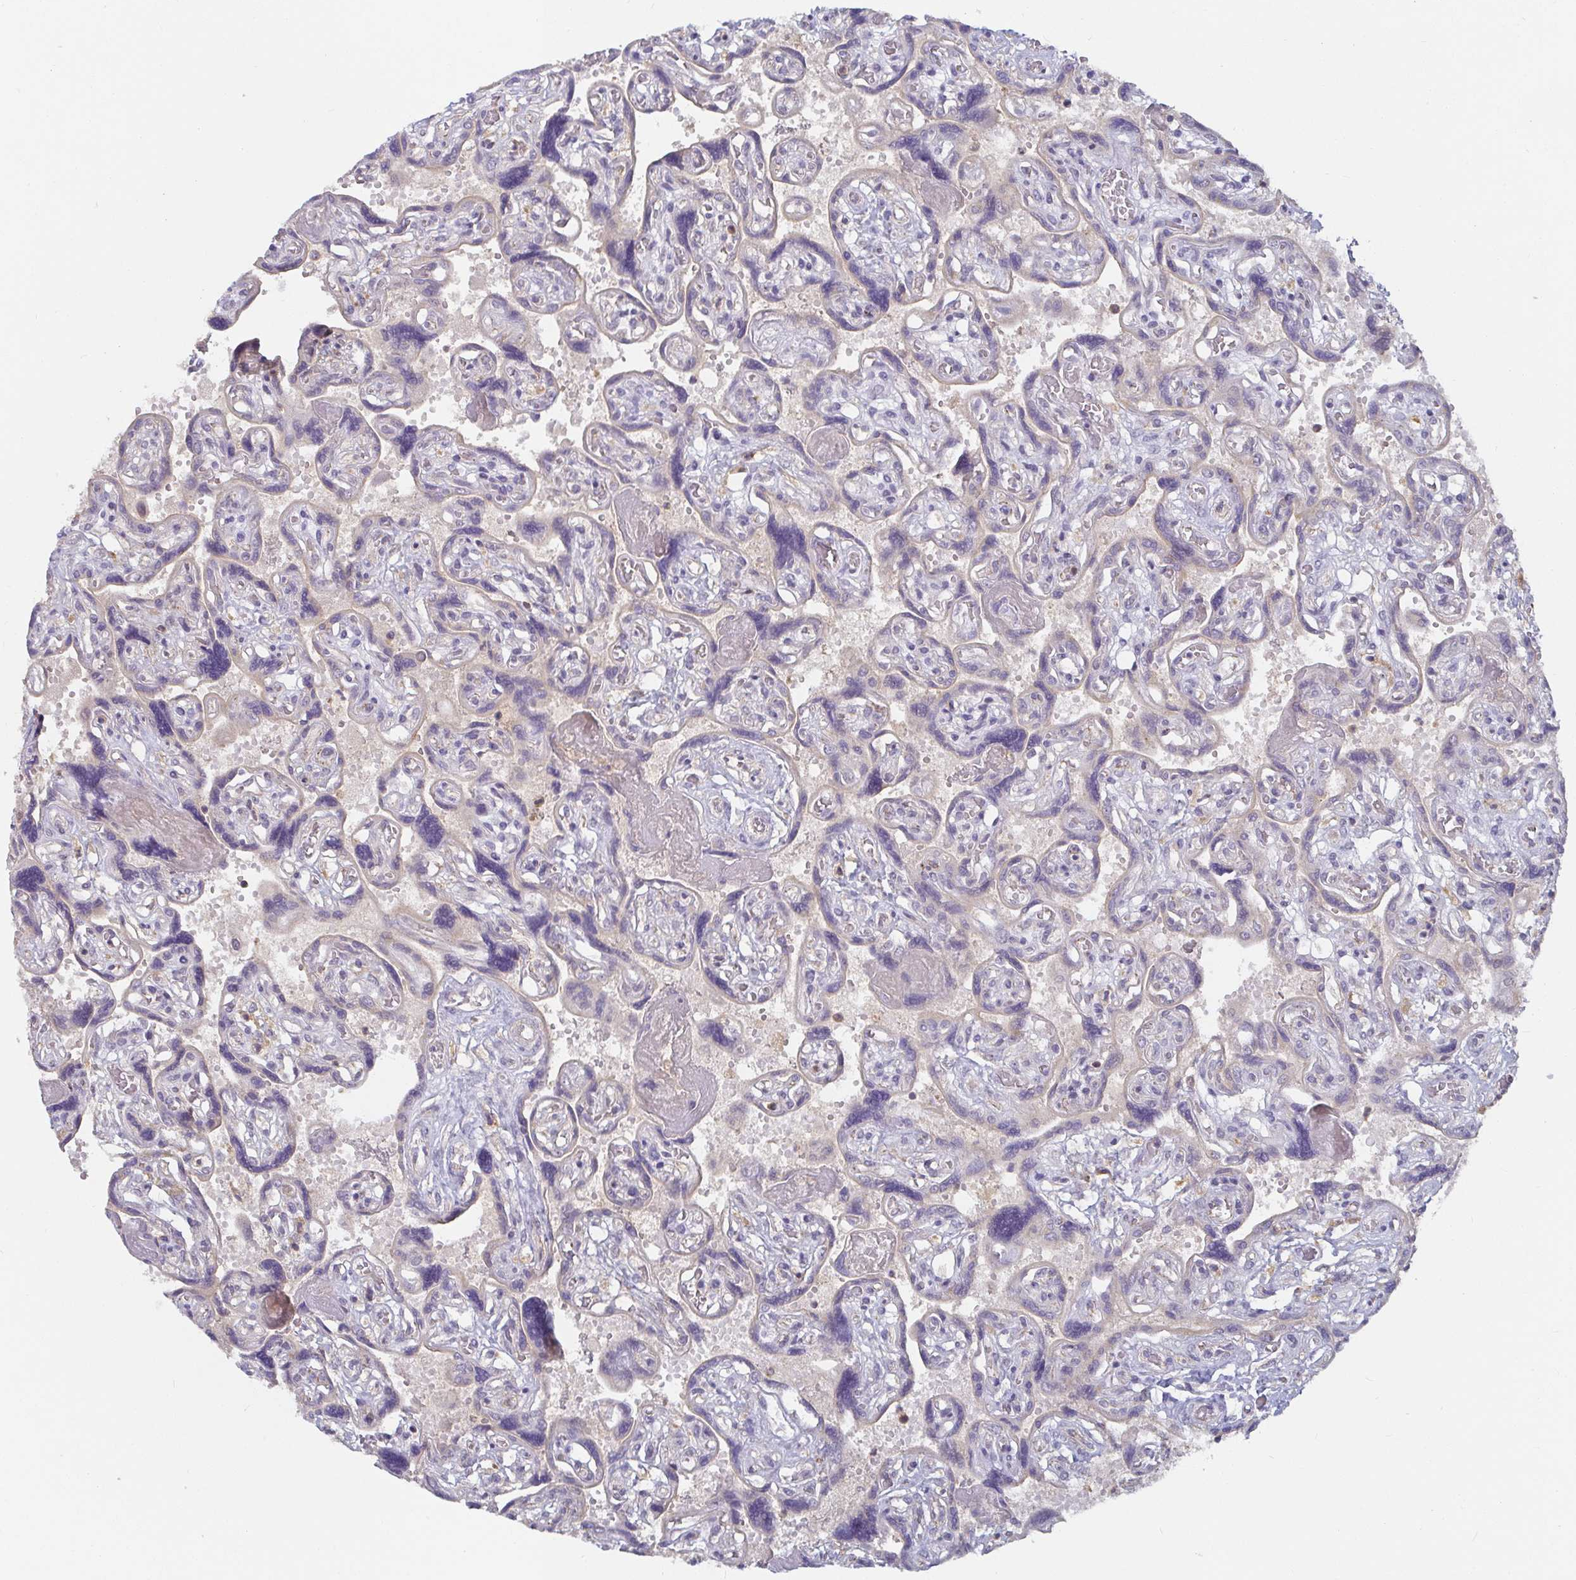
{"staining": {"intensity": "negative", "quantity": "none", "location": "none"}, "tissue": "placenta", "cell_type": "Decidual cells", "image_type": "normal", "snomed": [{"axis": "morphology", "description": "Normal tissue, NOS"}, {"axis": "topography", "description": "Placenta"}], "caption": "Placenta was stained to show a protein in brown. There is no significant positivity in decidual cells. The staining was performed using DAB to visualize the protein expression in brown, while the nuclei were stained in blue with hematoxylin (Magnification: 20x).", "gene": "CDH18", "patient": {"sex": "female", "age": 32}}